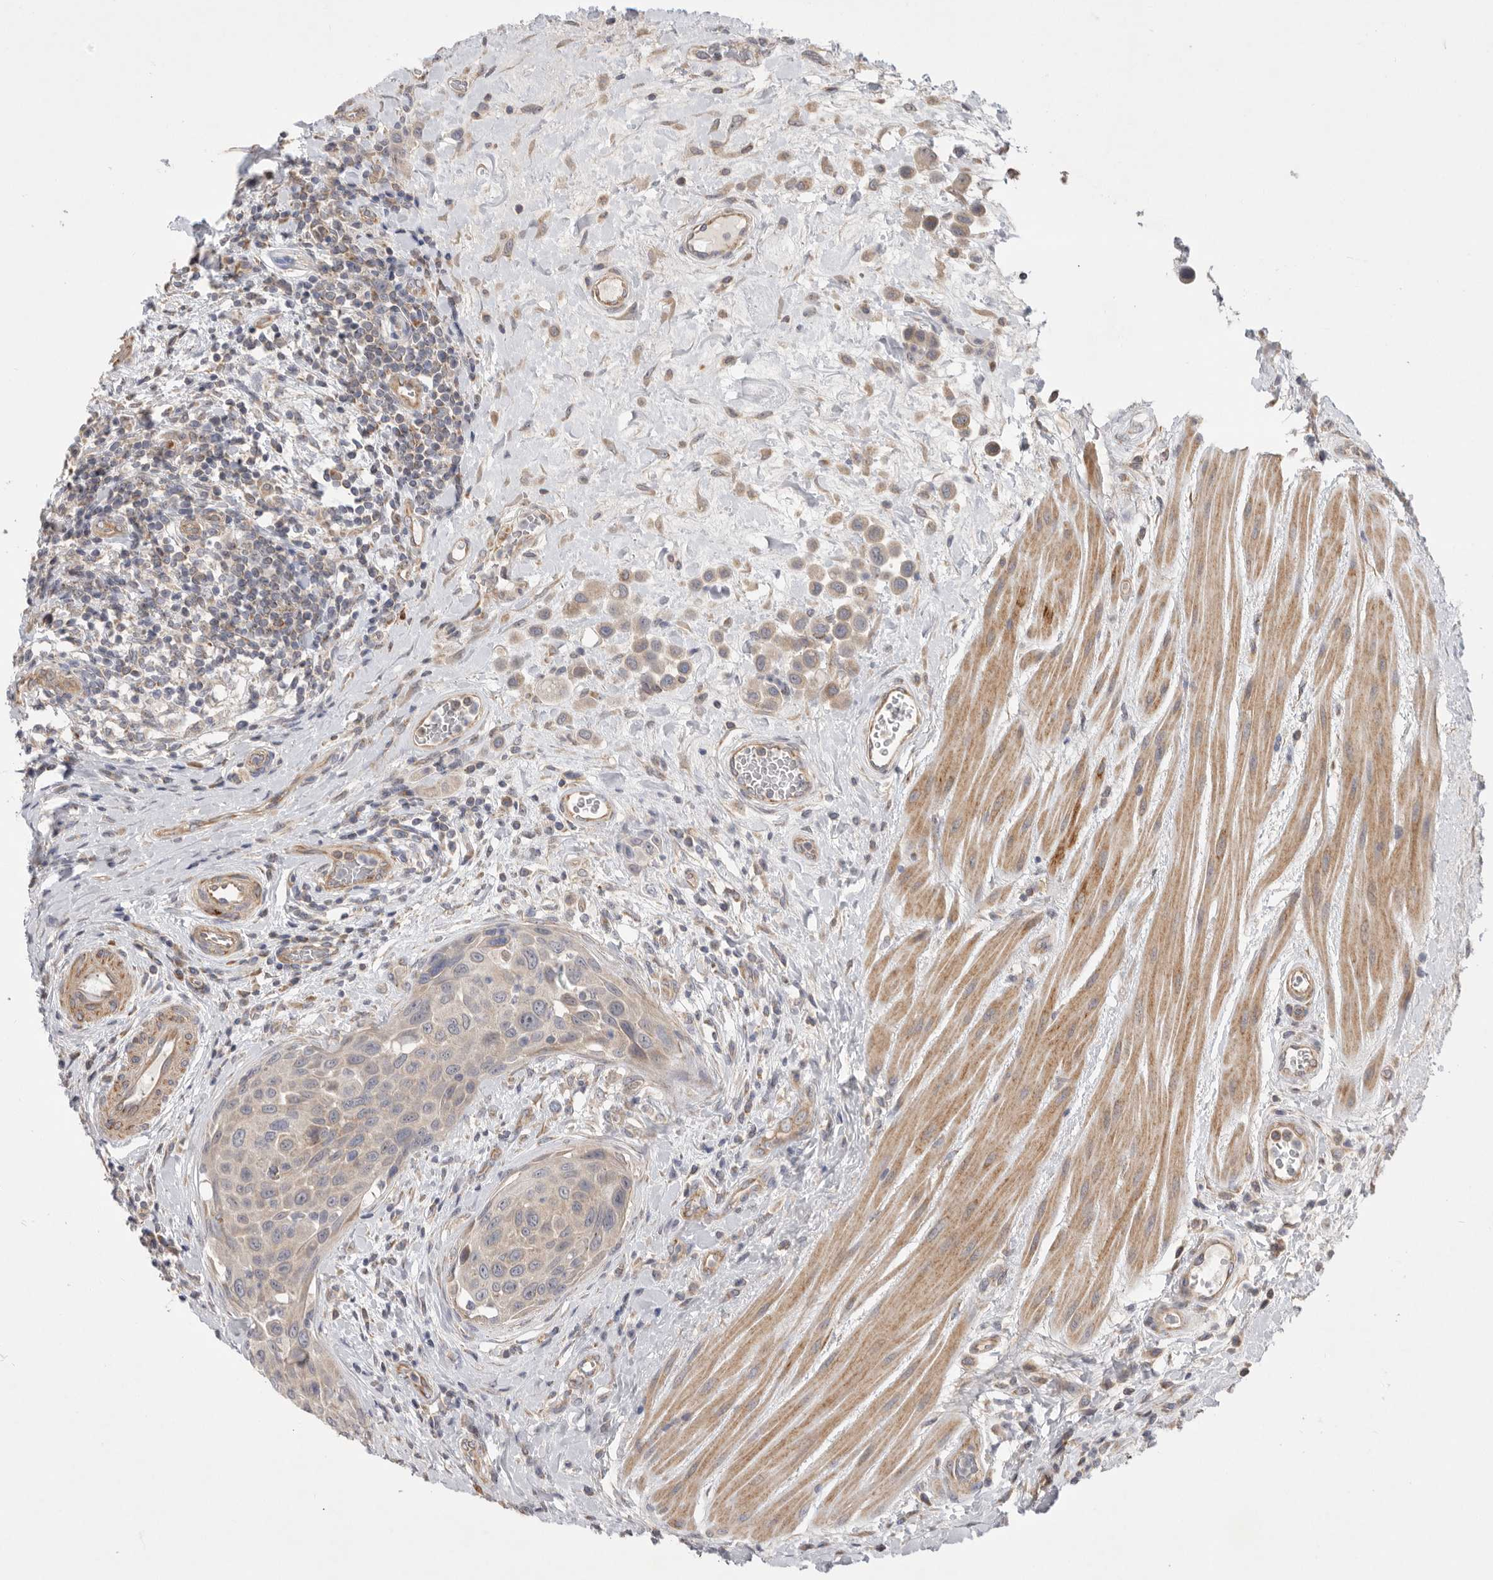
{"staining": {"intensity": "weak", "quantity": ">75%", "location": "cytoplasmic/membranous"}, "tissue": "urothelial cancer", "cell_type": "Tumor cells", "image_type": "cancer", "snomed": [{"axis": "morphology", "description": "Urothelial carcinoma, High grade"}, {"axis": "topography", "description": "Urinary bladder"}], "caption": "DAB (3,3'-diaminobenzidine) immunohistochemical staining of human urothelial cancer displays weak cytoplasmic/membranous protein staining in about >75% of tumor cells.", "gene": "MTFR1L", "patient": {"sex": "male", "age": 50}}